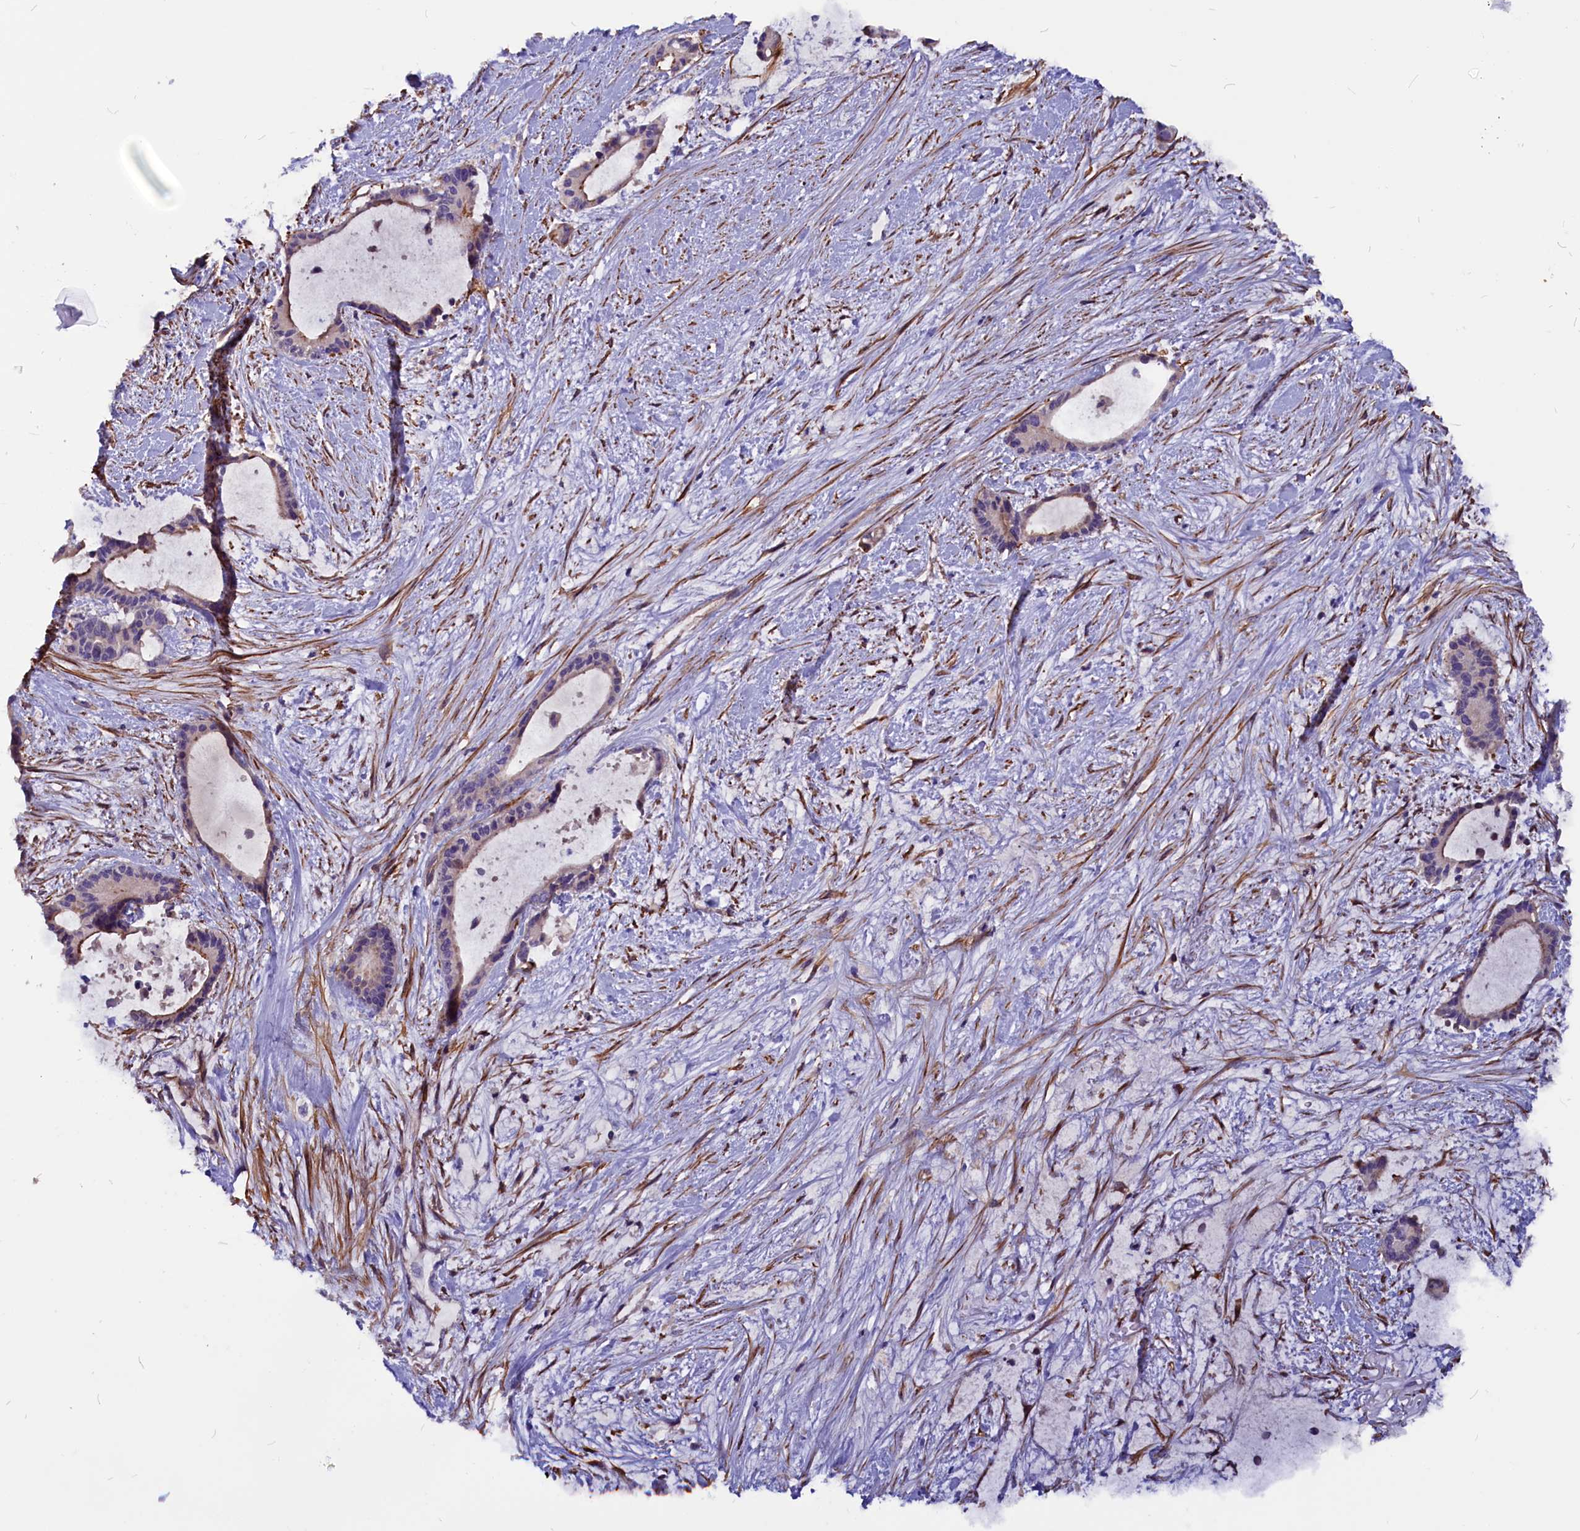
{"staining": {"intensity": "moderate", "quantity": "<25%", "location": "cytoplasmic/membranous"}, "tissue": "liver cancer", "cell_type": "Tumor cells", "image_type": "cancer", "snomed": [{"axis": "morphology", "description": "Normal tissue, NOS"}, {"axis": "morphology", "description": "Cholangiocarcinoma"}, {"axis": "topography", "description": "Liver"}, {"axis": "topography", "description": "Peripheral nerve tissue"}], "caption": "Liver cholangiocarcinoma stained for a protein reveals moderate cytoplasmic/membranous positivity in tumor cells.", "gene": "ZNF749", "patient": {"sex": "female", "age": 73}}